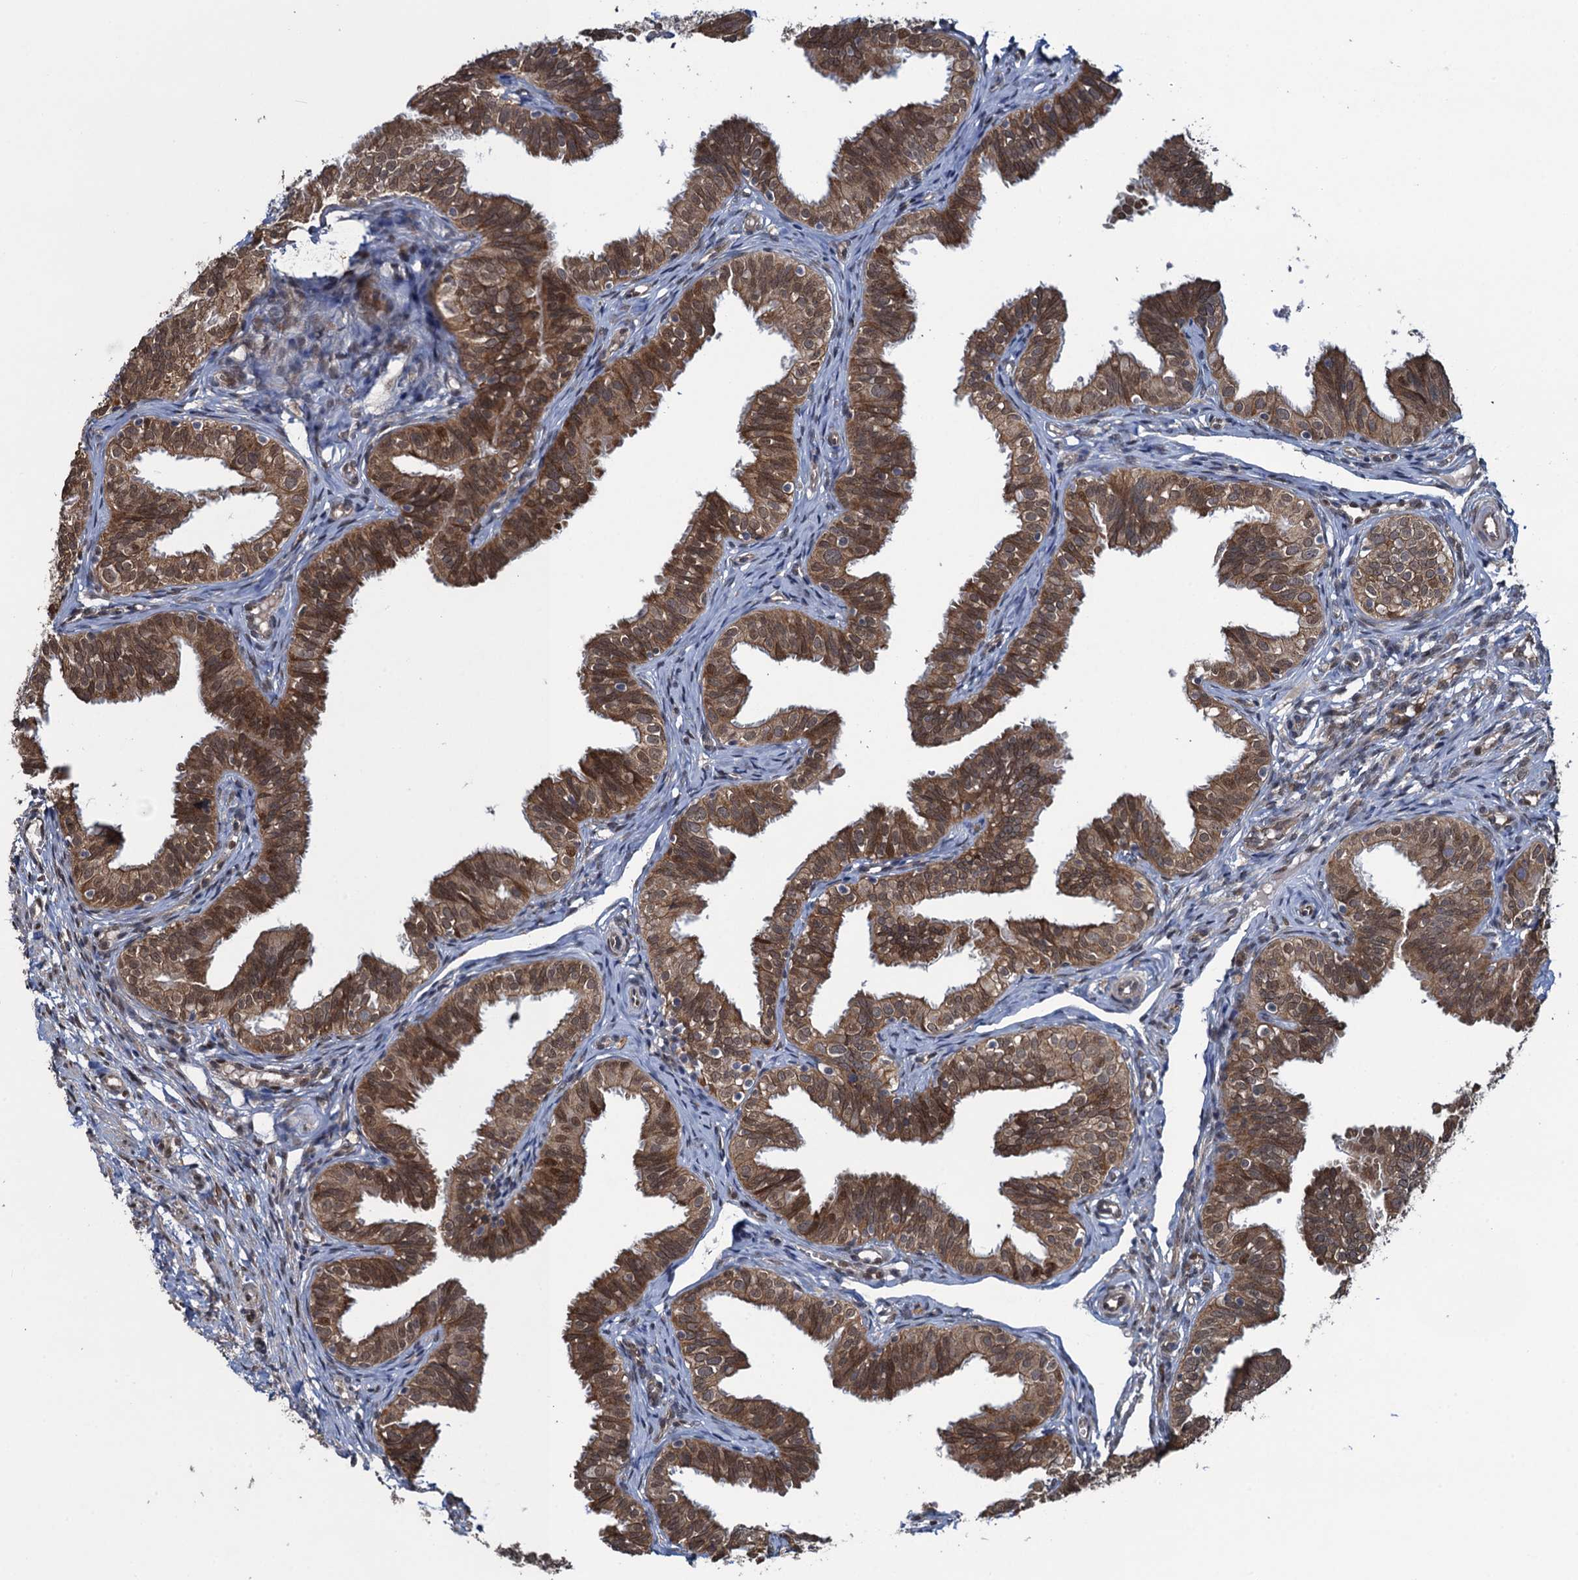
{"staining": {"intensity": "strong", "quantity": ">75%", "location": "cytoplasmic/membranous,nuclear"}, "tissue": "fallopian tube", "cell_type": "Glandular cells", "image_type": "normal", "snomed": [{"axis": "morphology", "description": "Normal tissue, NOS"}, {"axis": "topography", "description": "Fallopian tube"}], "caption": "Strong cytoplasmic/membranous,nuclear staining is appreciated in about >75% of glandular cells in unremarkable fallopian tube.", "gene": "EVX2", "patient": {"sex": "female", "age": 35}}